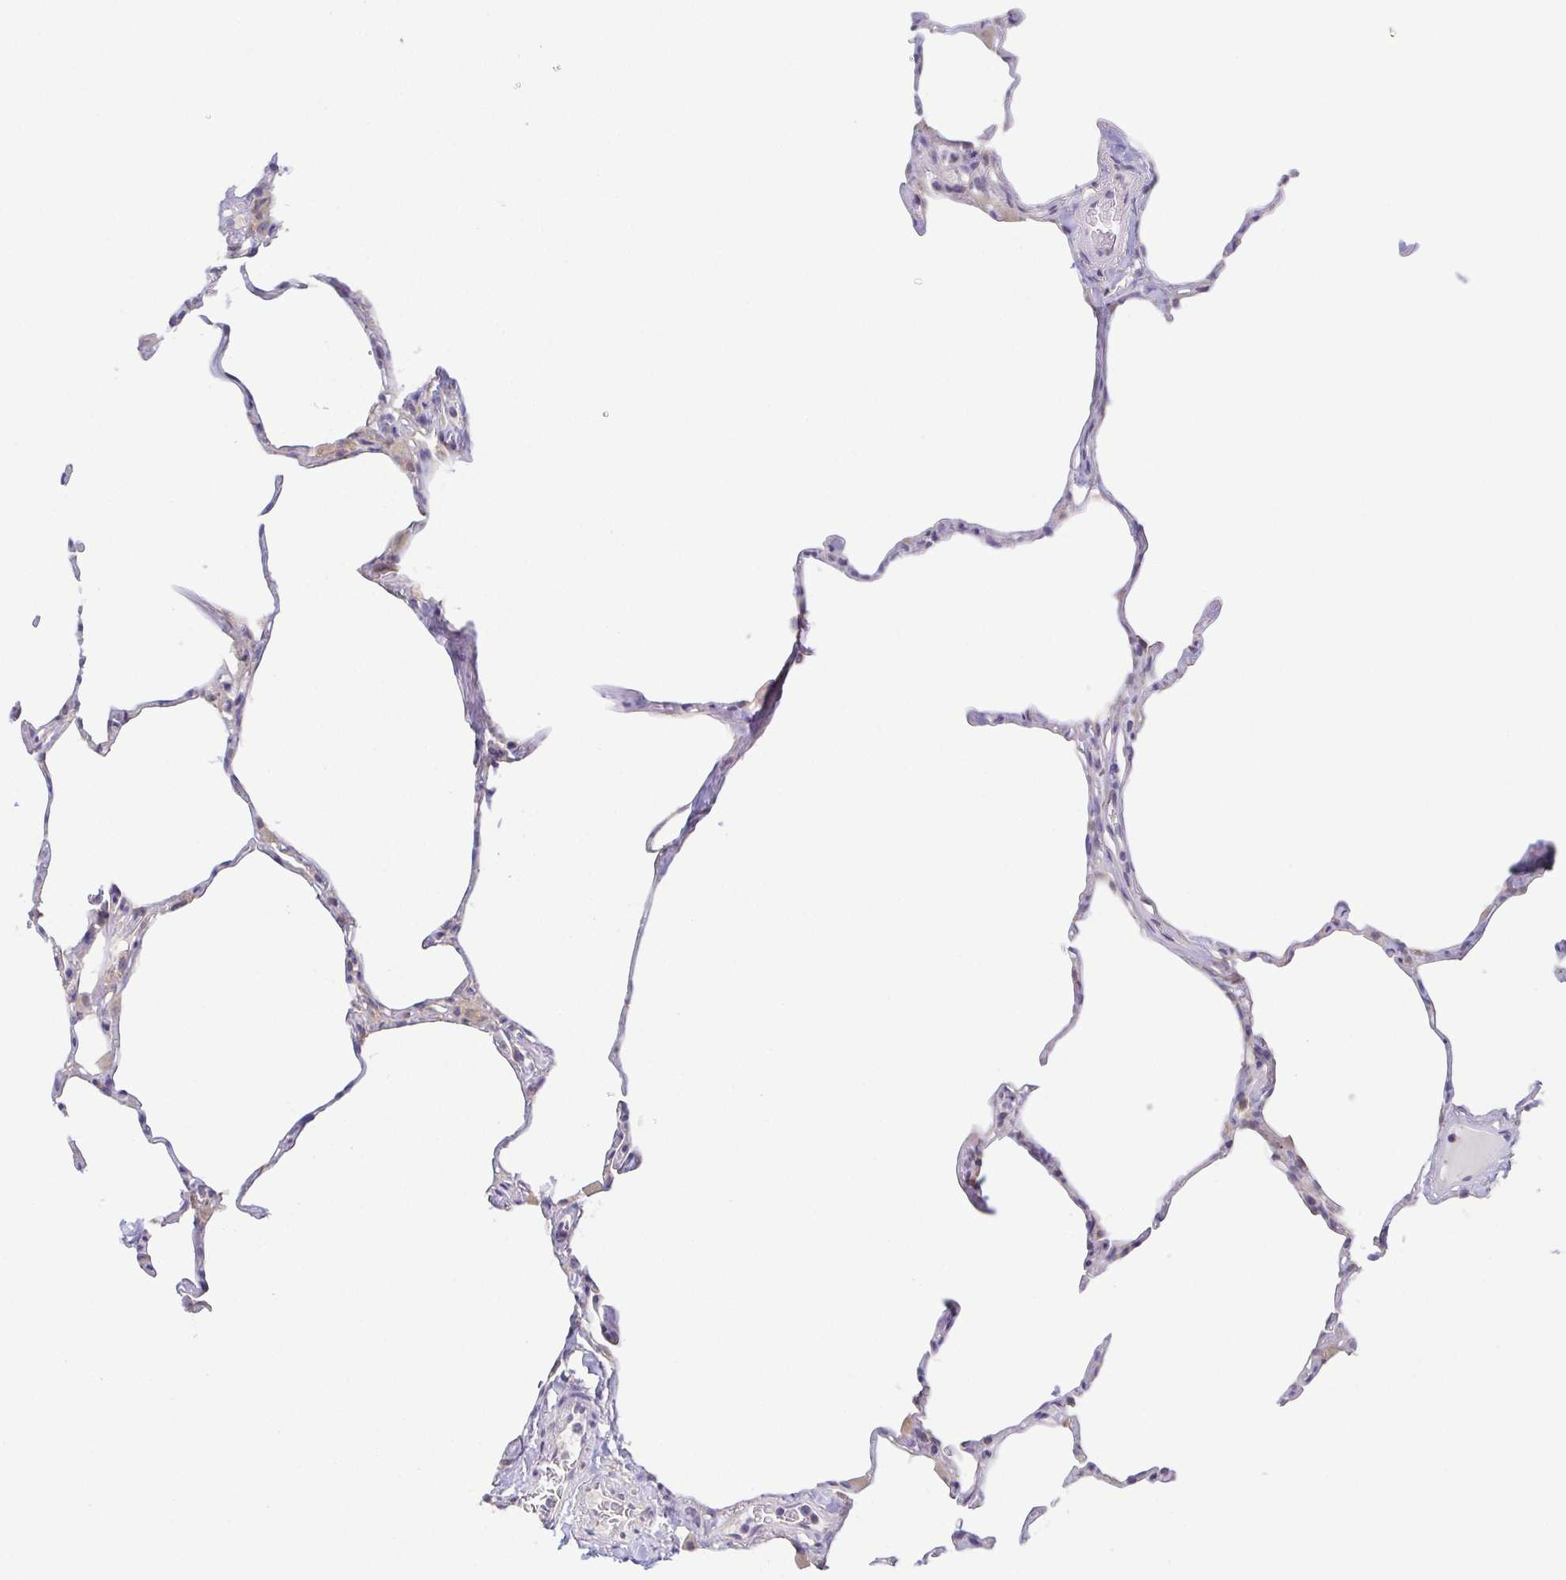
{"staining": {"intensity": "moderate", "quantity": "<25%", "location": "cytoplasmic/membranous"}, "tissue": "lung", "cell_type": "Alveolar cells", "image_type": "normal", "snomed": [{"axis": "morphology", "description": "Normal tissue, NOS"}, {"axis": "topography", "description": "Lung"}], "caption": "Protein analysis of normal lung shows moderate cytoplasmic/membranous expression in about <25% of alveolar cells.", "gene": "BCL2L1", "patient": {"sex": "male", "age": 65}}